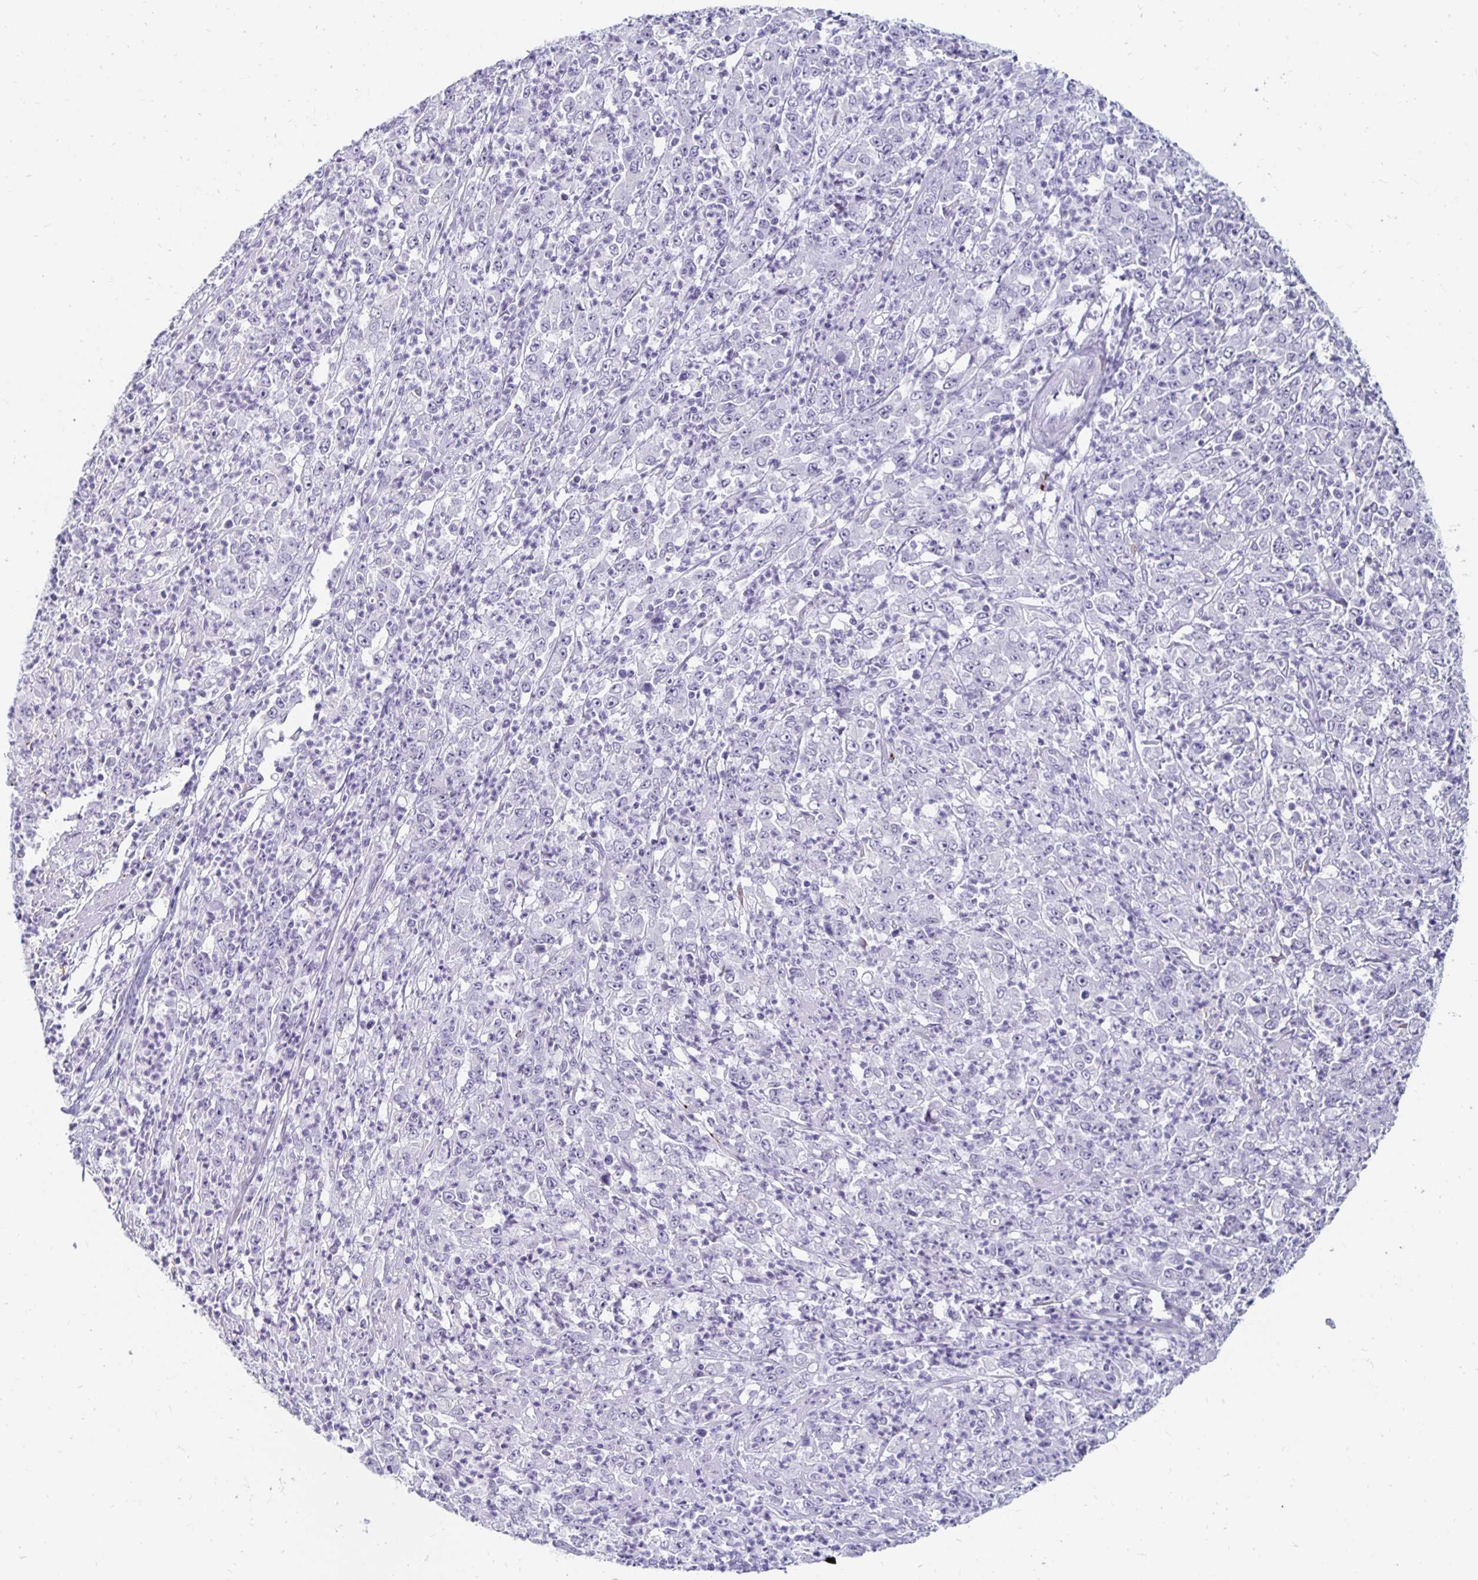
{"staining": {"intensity": "negative", "quantity": "none", "location": "none"}, "tissue": "stomach cancer", "cell_type": "Tumor cells", "image_type": "cancer", "snomed": [{"axis": "morphology", "description": "Adenocarcinoma, NOS"}, {"axis": "topography", "description": "Stomach, lower"}], "caption": "Immunohistochemistry of adenocarcinoma (stomach) exhibits no expression in tumor cells.", "gene": "KCNQ2", "patient": {"sex": "female", "age": 71}}